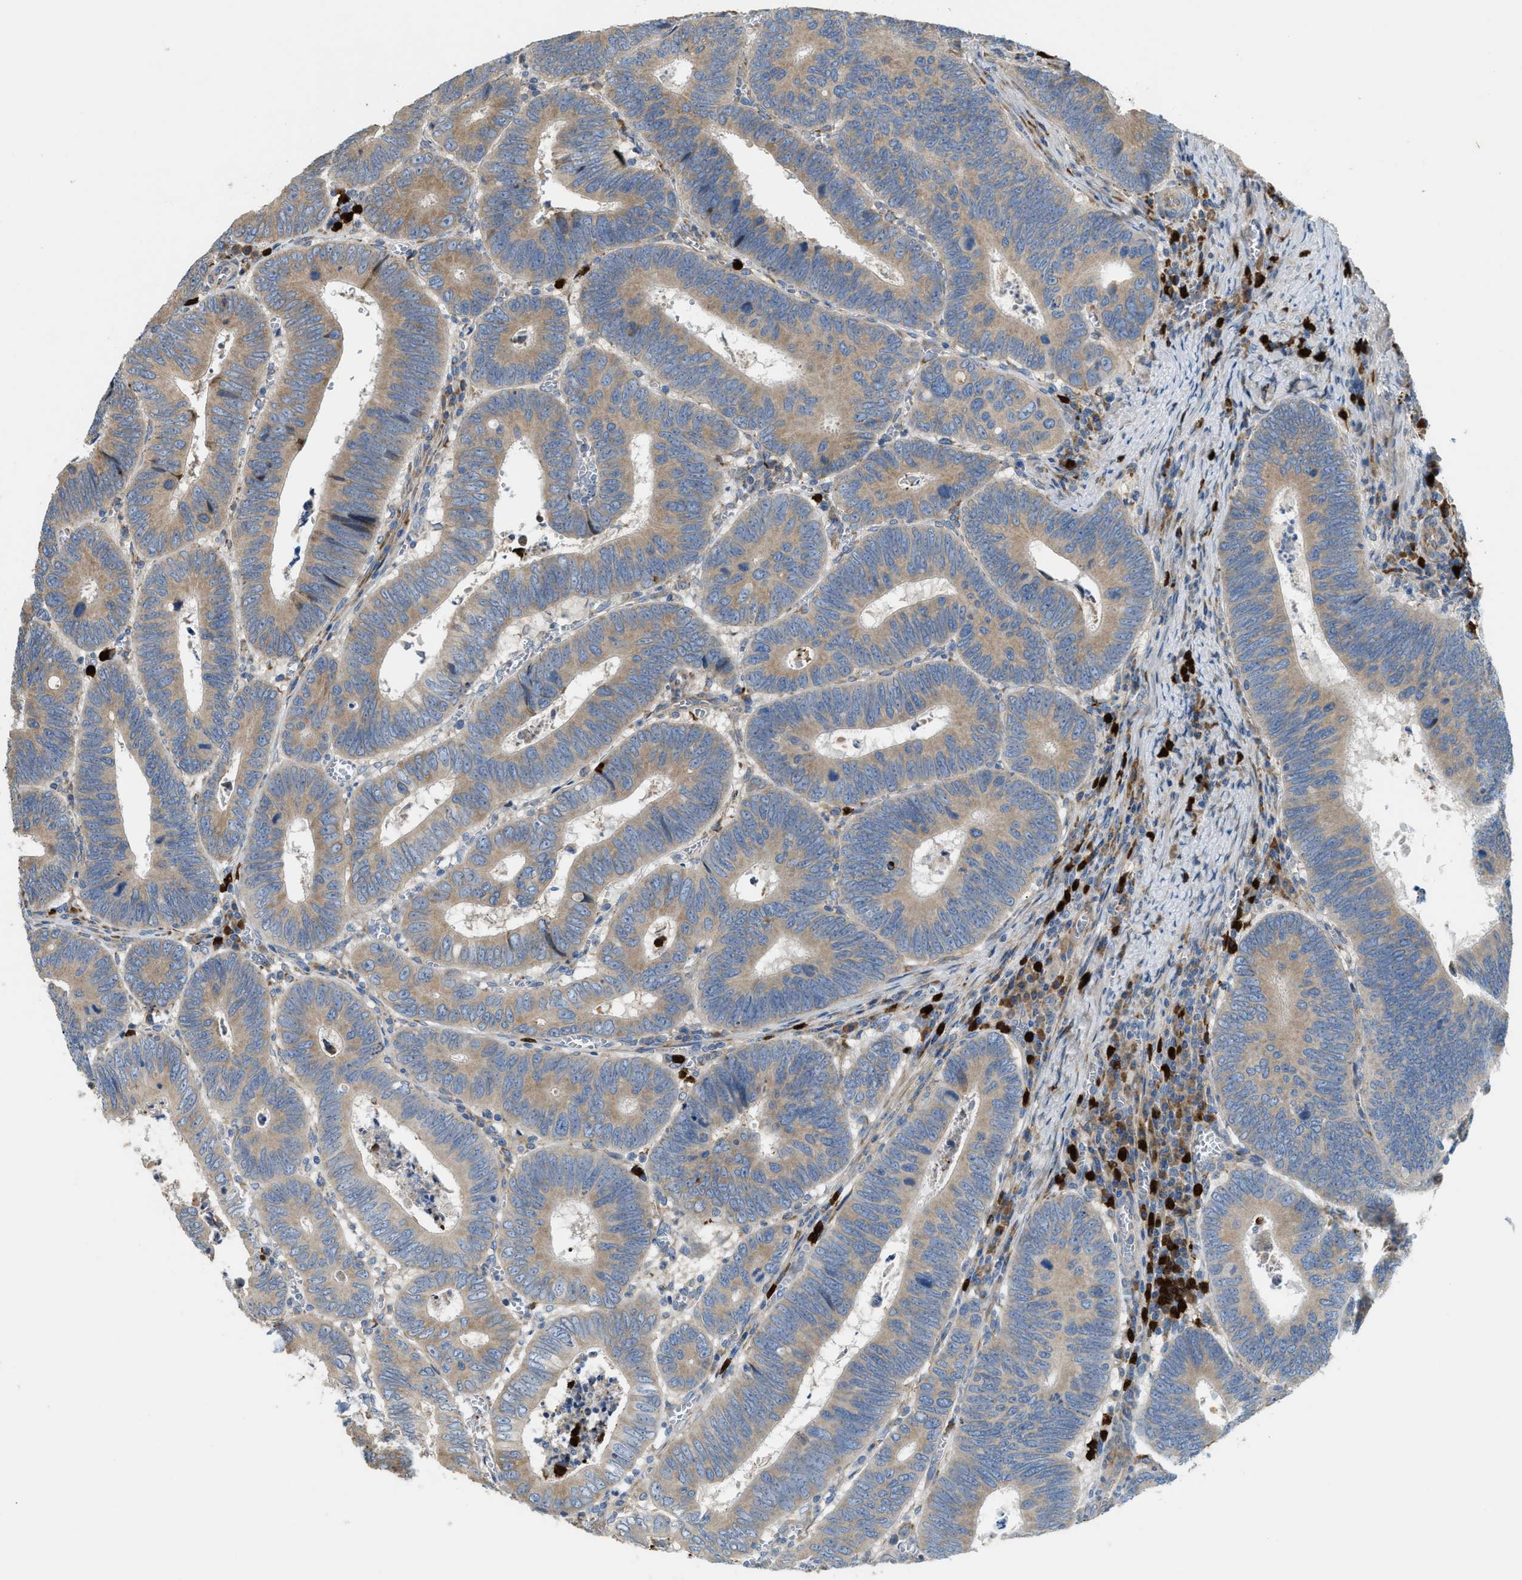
{"staining": {"intensity": "moderate", "quantity": ">75%", "location": "cytoplasmic/membranous"}, "tissue": "colorectal cancer", "cell_type": "Tumor cells", "image_type": "cancer", "snomed": [{"axis": "morphology", "description": "Inflammation, NOS"}, {"axis": "morphology", "description": "Adenocarcinoma, NOS"}, {"axis": "topography", "description": "Colon"}], "caption": "Immunohistochemical staining of human colorectal adenocarcinoma displays moderate cytoplasmic/membranous protein expression in about >75% of tumor cells.", "gene": "TMEM68", "patient": {"sex": "male", "age": 72}}